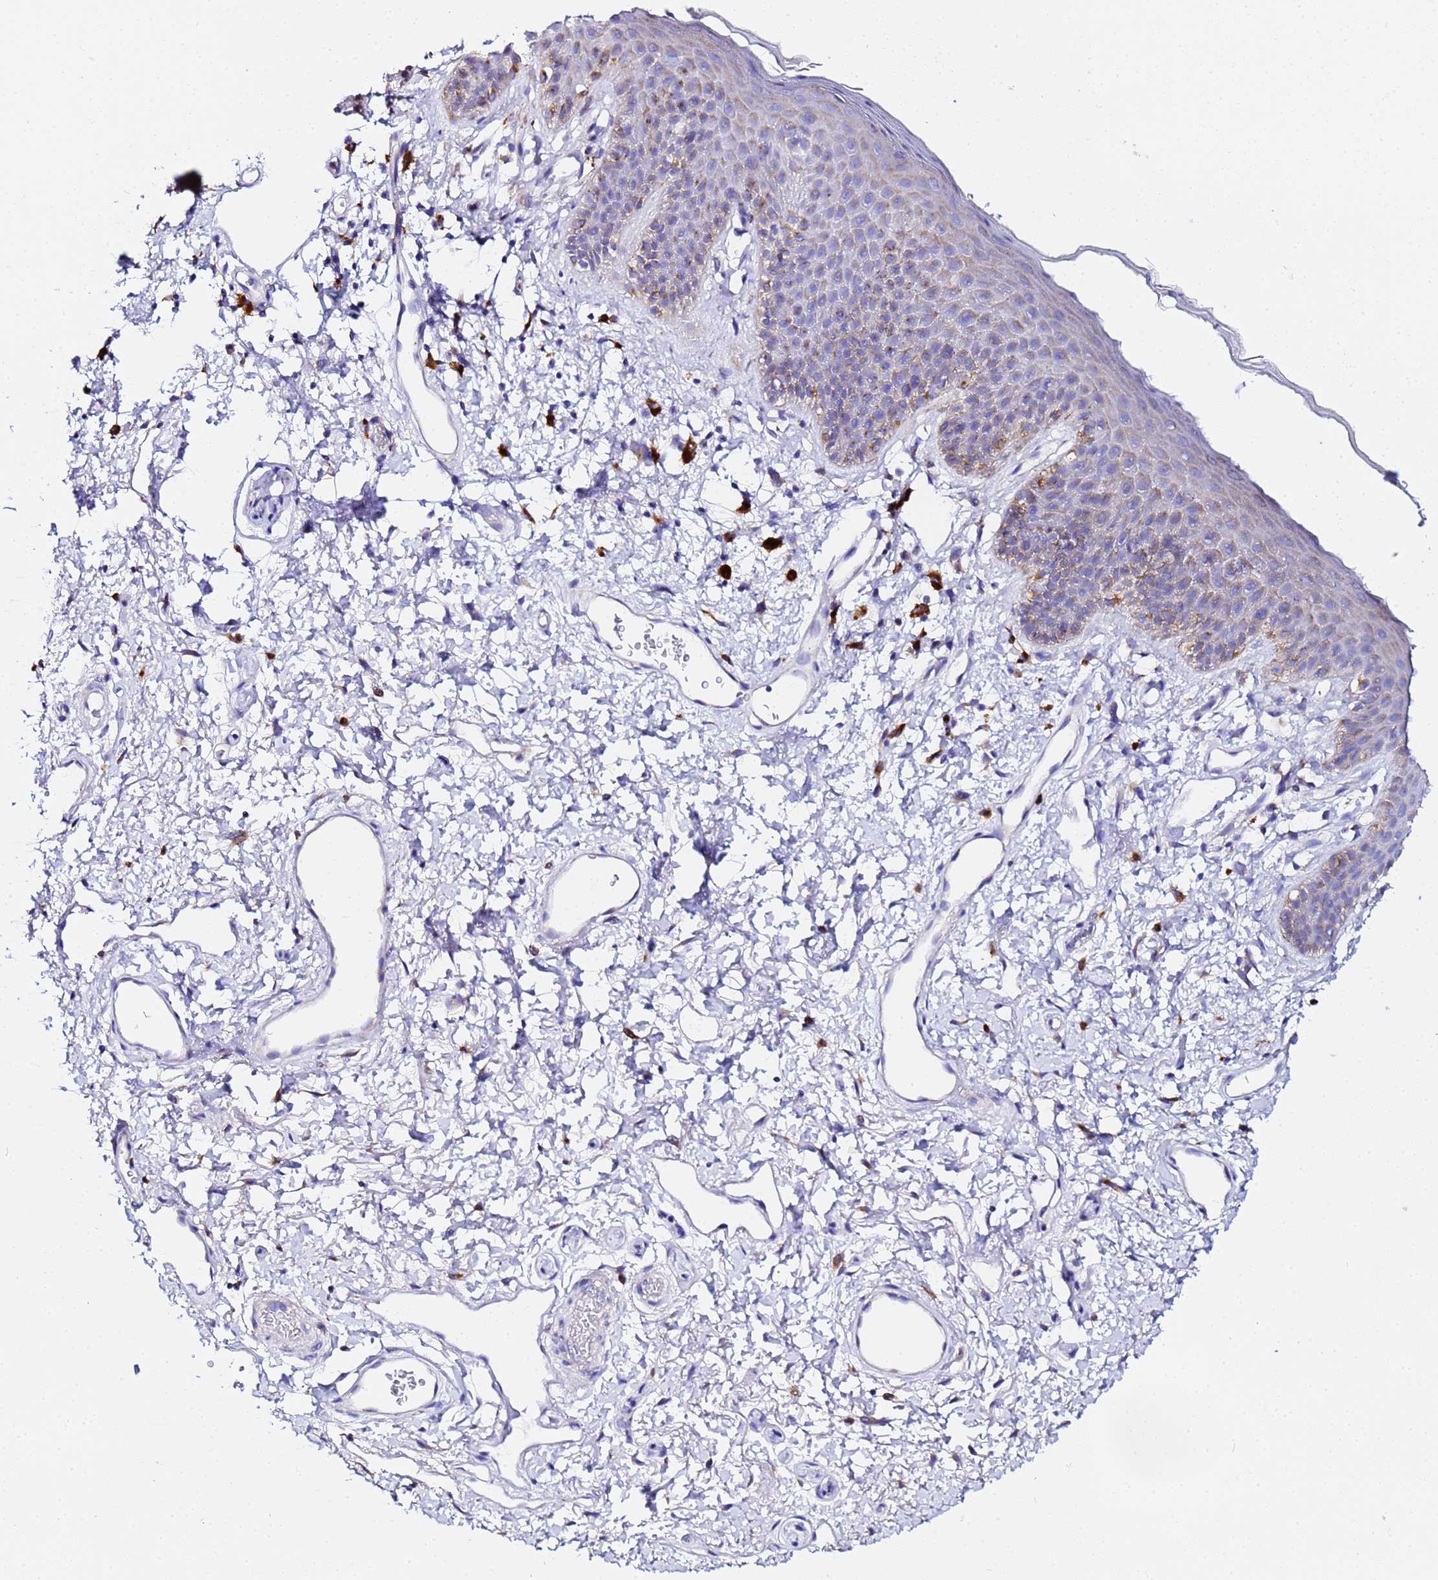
{"staining": {"intensity": "moderate", "quantity": "<25%", "location": "cytoplasmic/membranous"}, "tissue": "skin", "cell_type": "Epidermal cells", "image_type": "normal", "snomed": [{"axis": "morphology", "description": "Normal tissue, NOS"}, {"axis": "topography", "description": "Anal"}], "caption": "An IHC micrograph of benign tissue is shown. Protein staining in brown highlights moderate cytoplasmic/membranous positivity in skin within epidermal cells.", "gene": "VTI1B", "patient": {"sex": "female", "age": 46}}